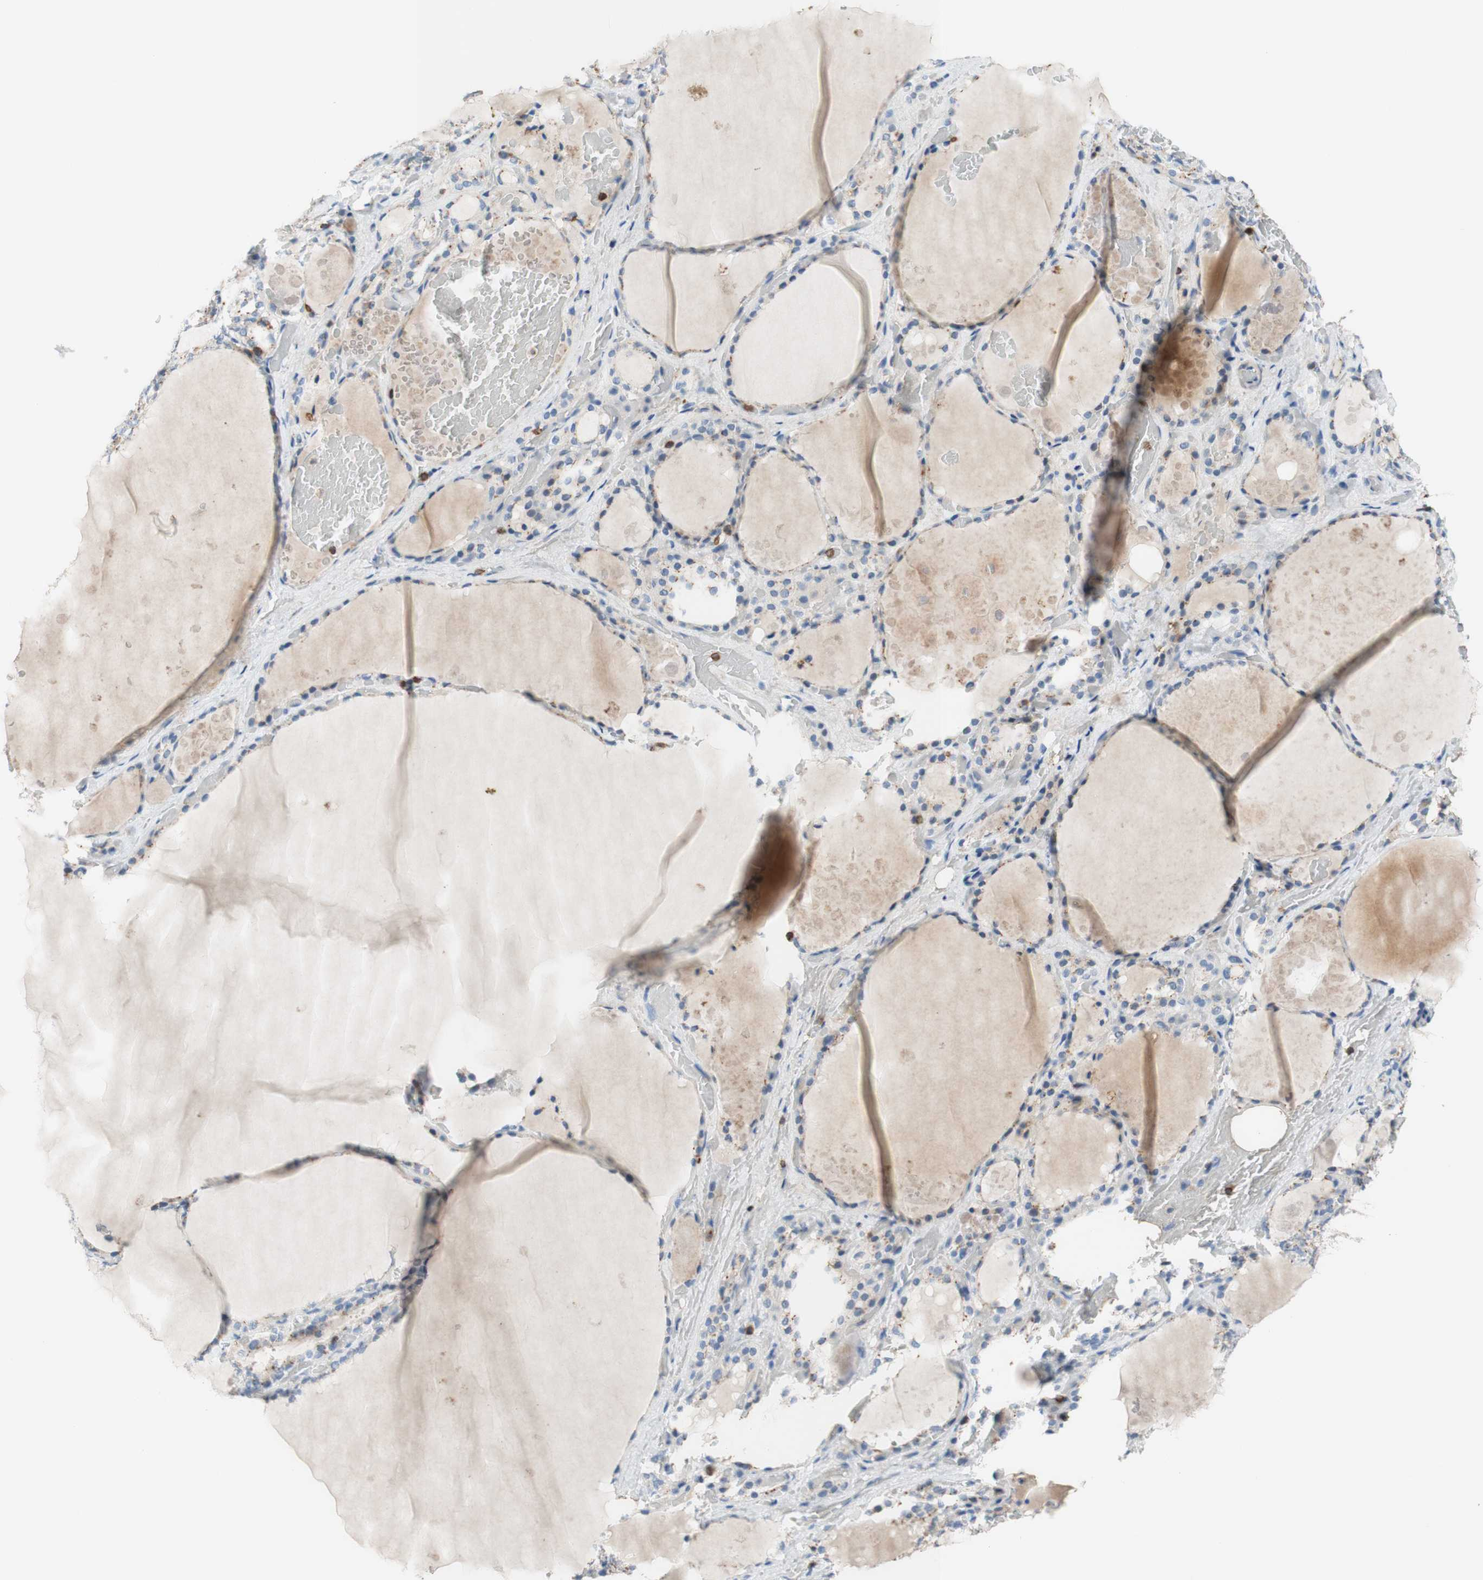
{"staining": {"intensity": "moderate", "quantity": "<25%", "location": "cytoplasmic/membranous"}, "tissue": "thyroid gland", "cell_type": "Glandular cells", "image_type": "normal", "snomed": [{"axis": "morphology", "description": "Normal tissue, NOS"}, {"axis": "topography", "description": "Thyroid gland"}], "caption": "Moderate cytoplasmic/membranous positivity for a protein is seen in about <25% of glandular cells of normal thyroid gland using IHC.", "gene": "SPINK6", "patient": {"sex": "male", "age": 61}}